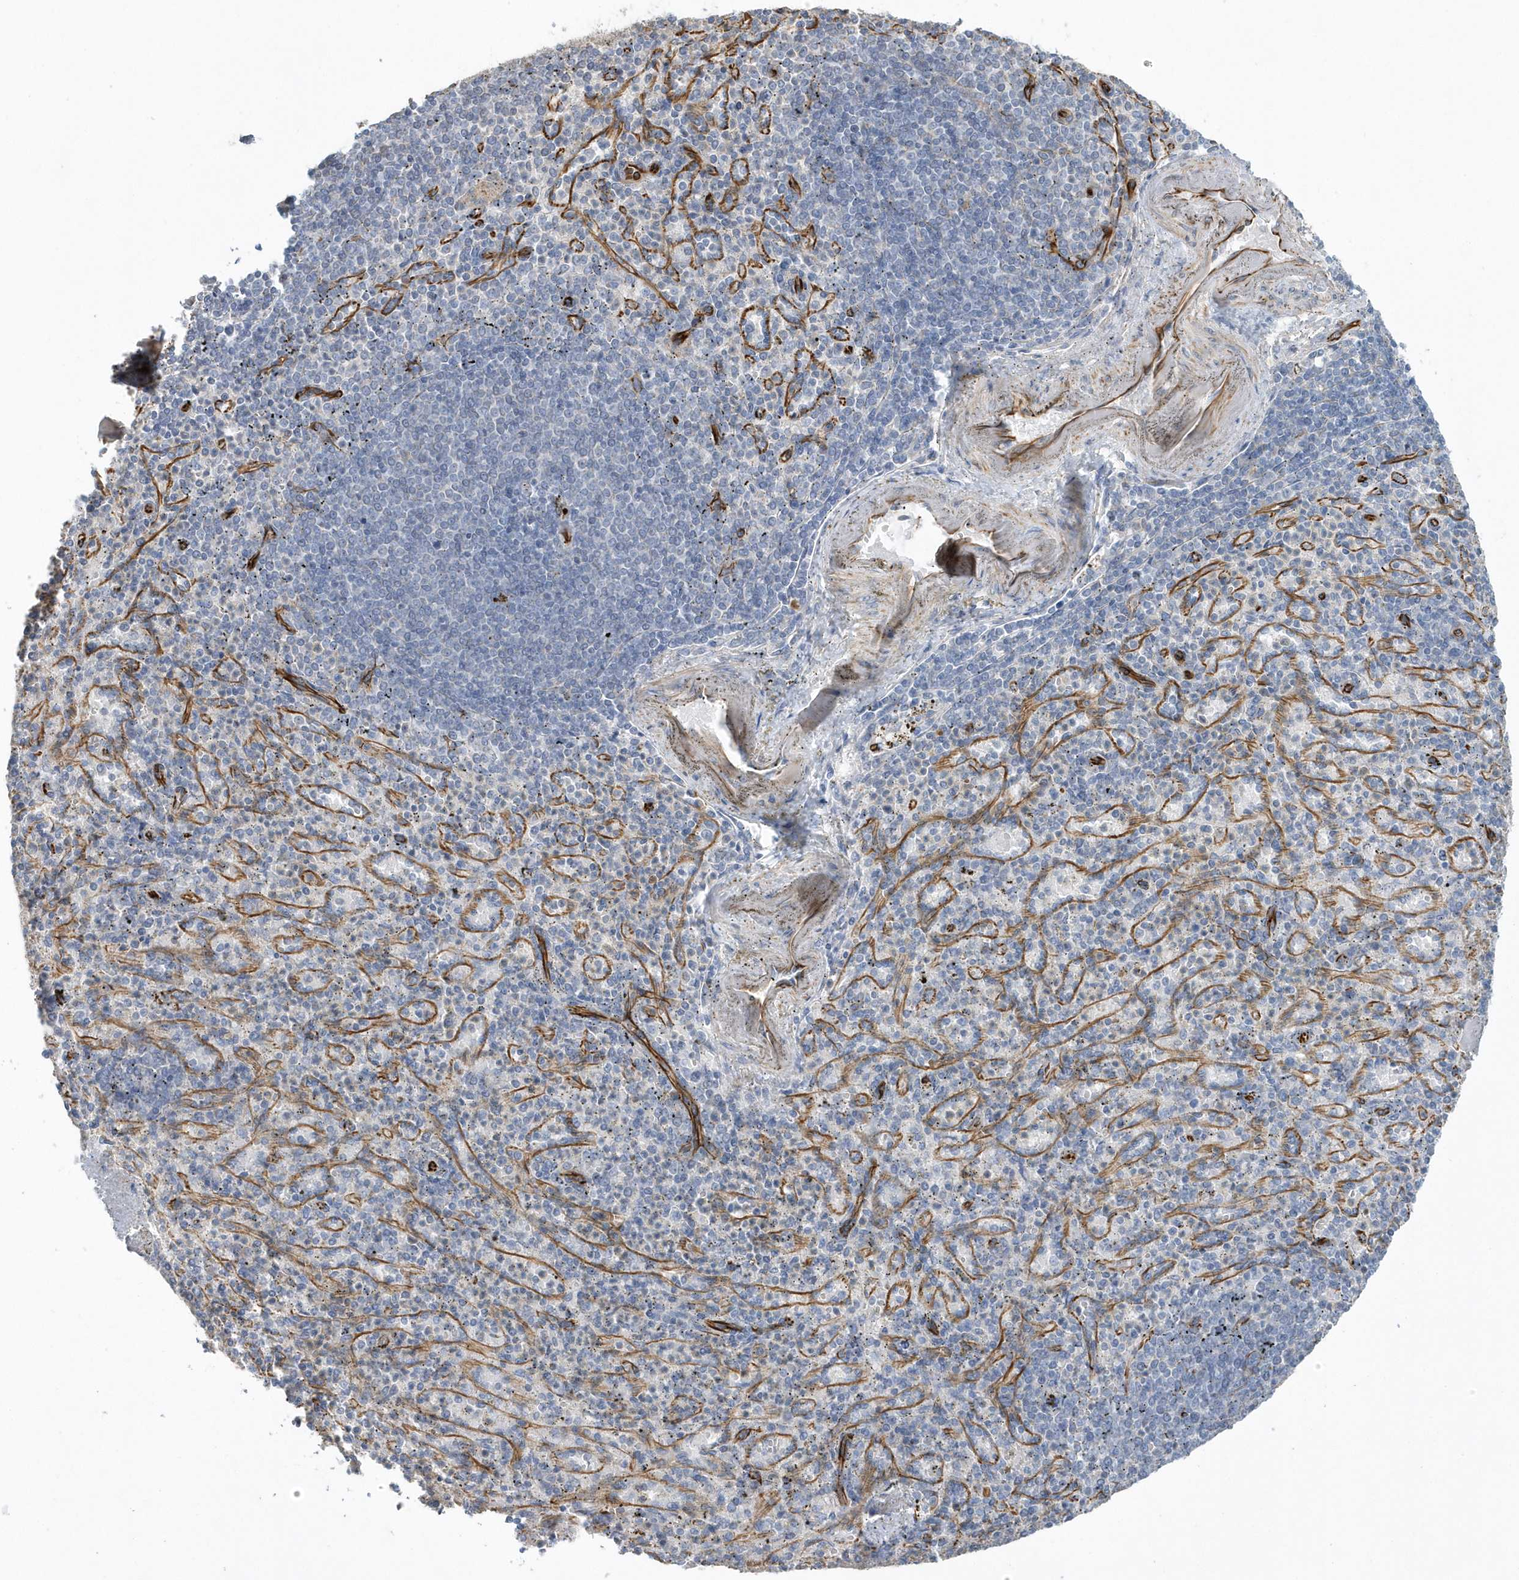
{"staining": {"intensity": "negative", "quantity": "none", "location": "none"}, "tissue": "spleen", "cell_type": "Cells in red pulp", "image_type": "normal", "snomed": [{"axis": "morphology", "description": "Normal tissue, NOS"}, {"axis": "topography", "description": "Spleen"}], "caption": "Immunohistochemistry (IHC) photomicrograph of unremarkable human spleen stained for a protein (brown), which exhibits no positivity in cells in red pulp.", "gene": "RAB17", "patient": {"sex": "female", "age": 74}}